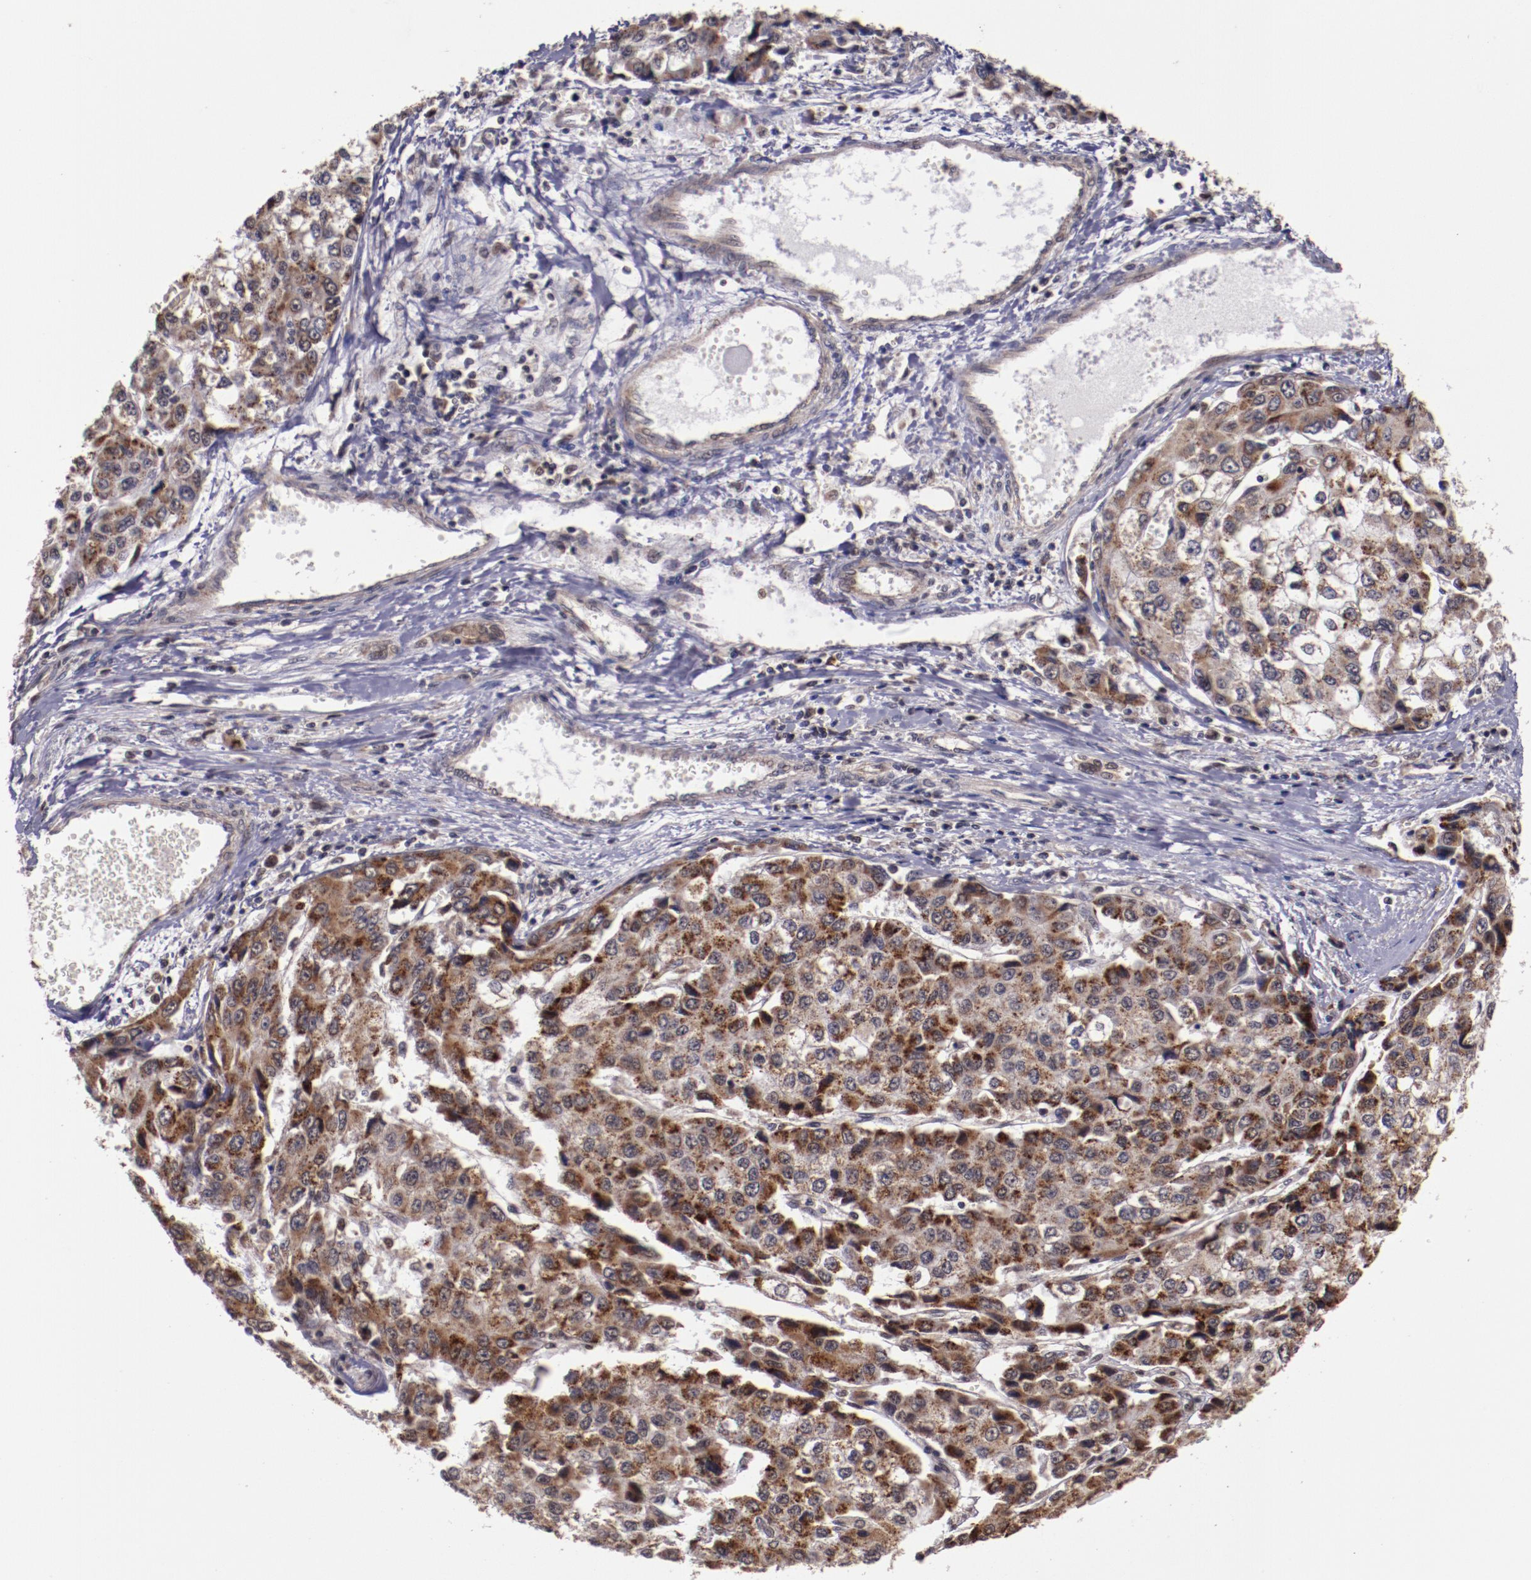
{"staining": {"intensity": "moderate", "quantity": ">75%", "location": "cytoplasmic/membranous"}, "tissue": "liver cancer", "cell_type": "Tumor cells", "image_type": "cancer", "snomed": [{"axis": "morphology", "description": "Carcinoma, Hepatocellular, NOS"}, {"axis": "topography", "description": "Liver"}], "caption": "Protein staining exhibits moderate cytoplasmic/membranous positivity in approximately >75% of tumor cells in hepatocellular carcinoma (liver). (Stains: DAB (3,3'-diaminobenzidine) in brown, nuclei in blue, Microscopy: brightfield microscopy at high magnification).", "gene": "CECR2", "patient": {"sex": "female", "age": 66}}